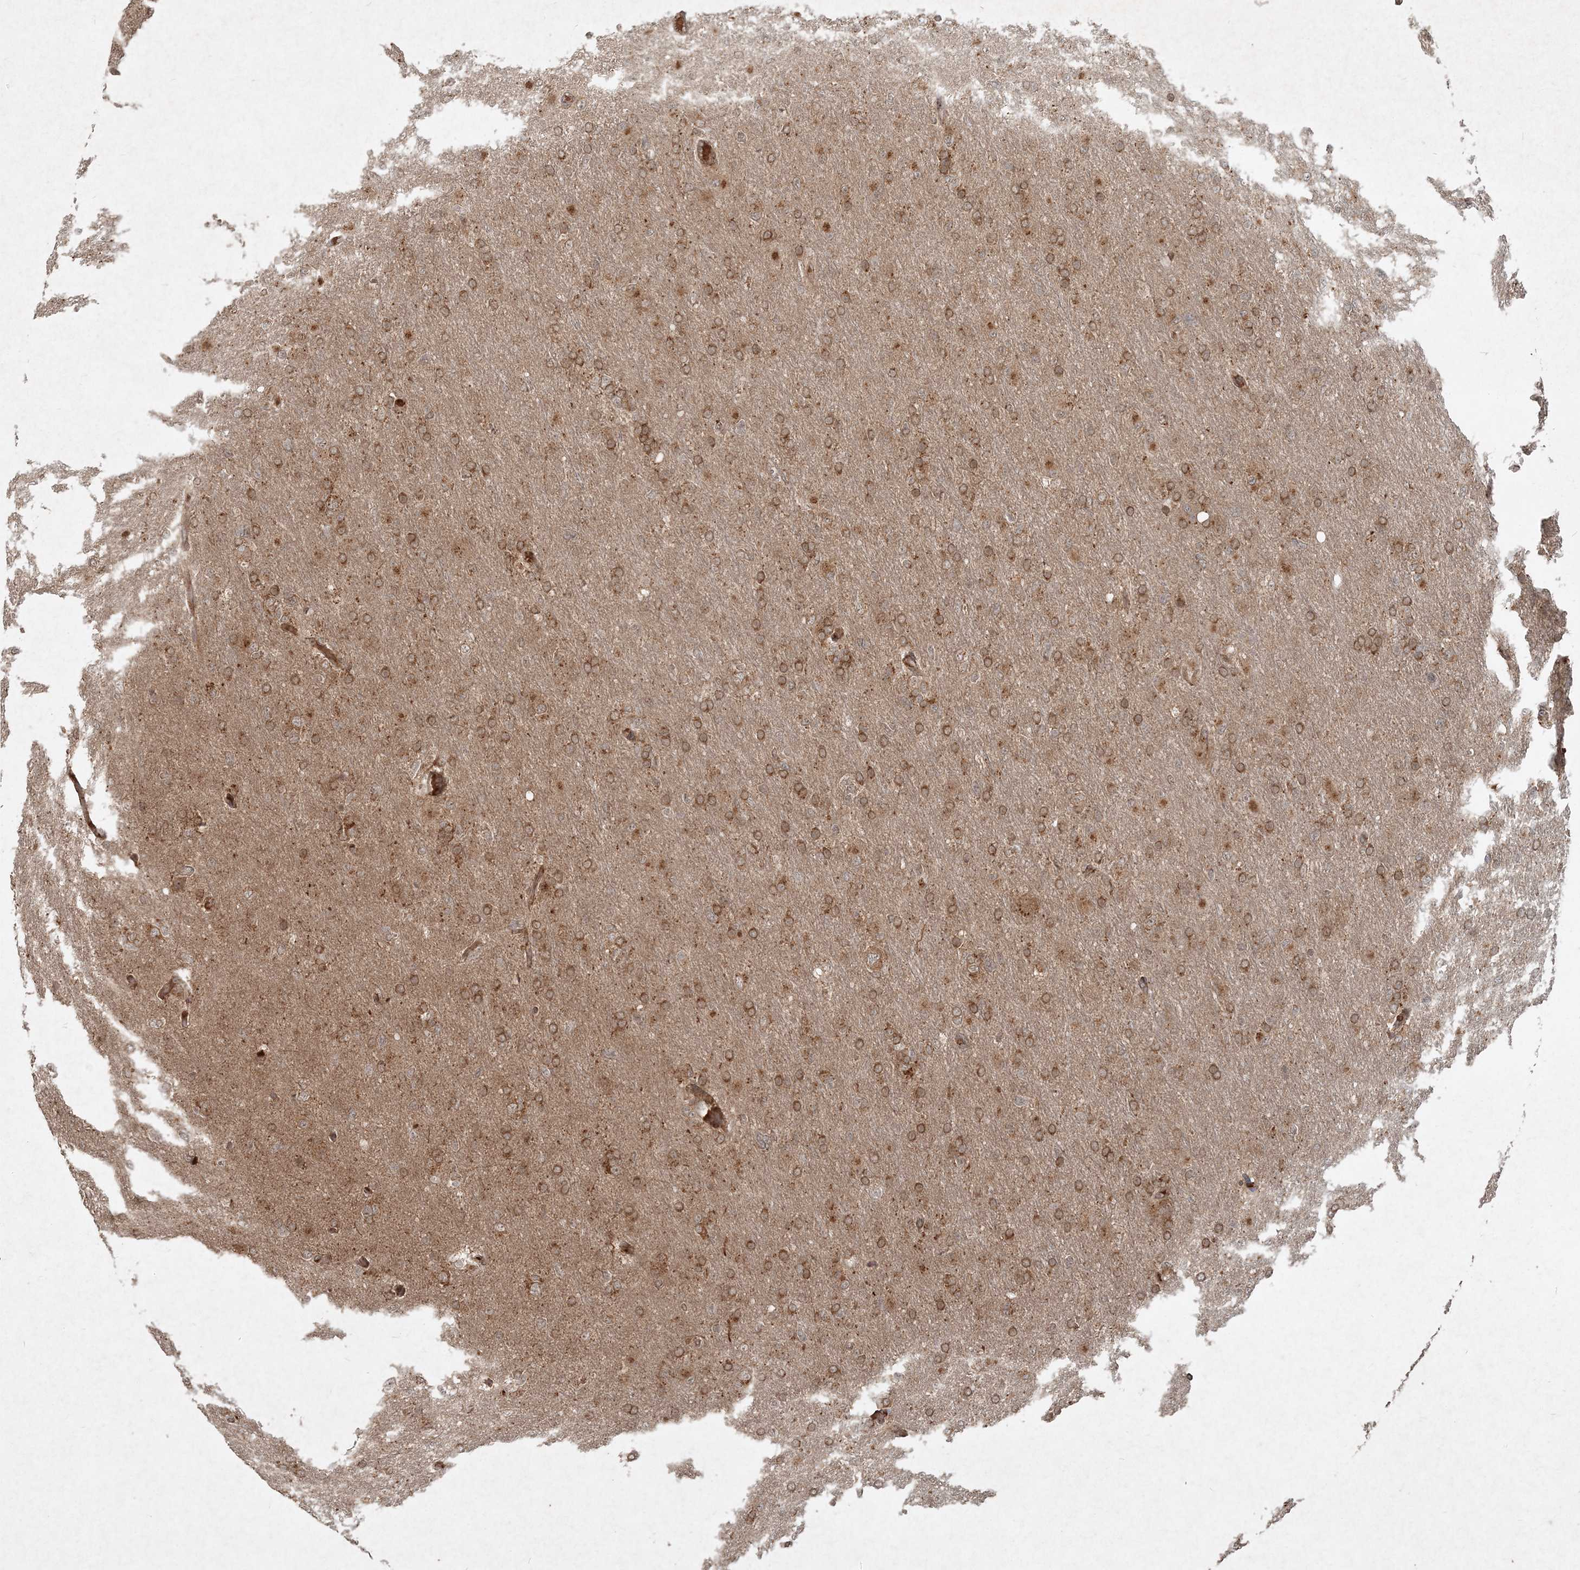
{"staining": {"intensity": "moderate", "quantity": ">75%", "location": "cytoplasmic/membranous"}, "tissue": "glioma", "cell_type": "Tumor cells", "image_type": "cancer", "snomed": [{"axis": "morphology", "description": "Glioma, malignant, High grade"}, {"axis": "topography", "description": "Cerebral cortex"}], "caption": "Immunohistochemistry of human high-grade glioma (malignant) demonstrates medium levels of moderate cytoplasmic/membranous positivity in approximately >75% of tumor cells. The protein is shown in brown color, while the nuclei are stained blue.", "gene": "NARS1", "patient": {"sex": "female", "age": 36}}